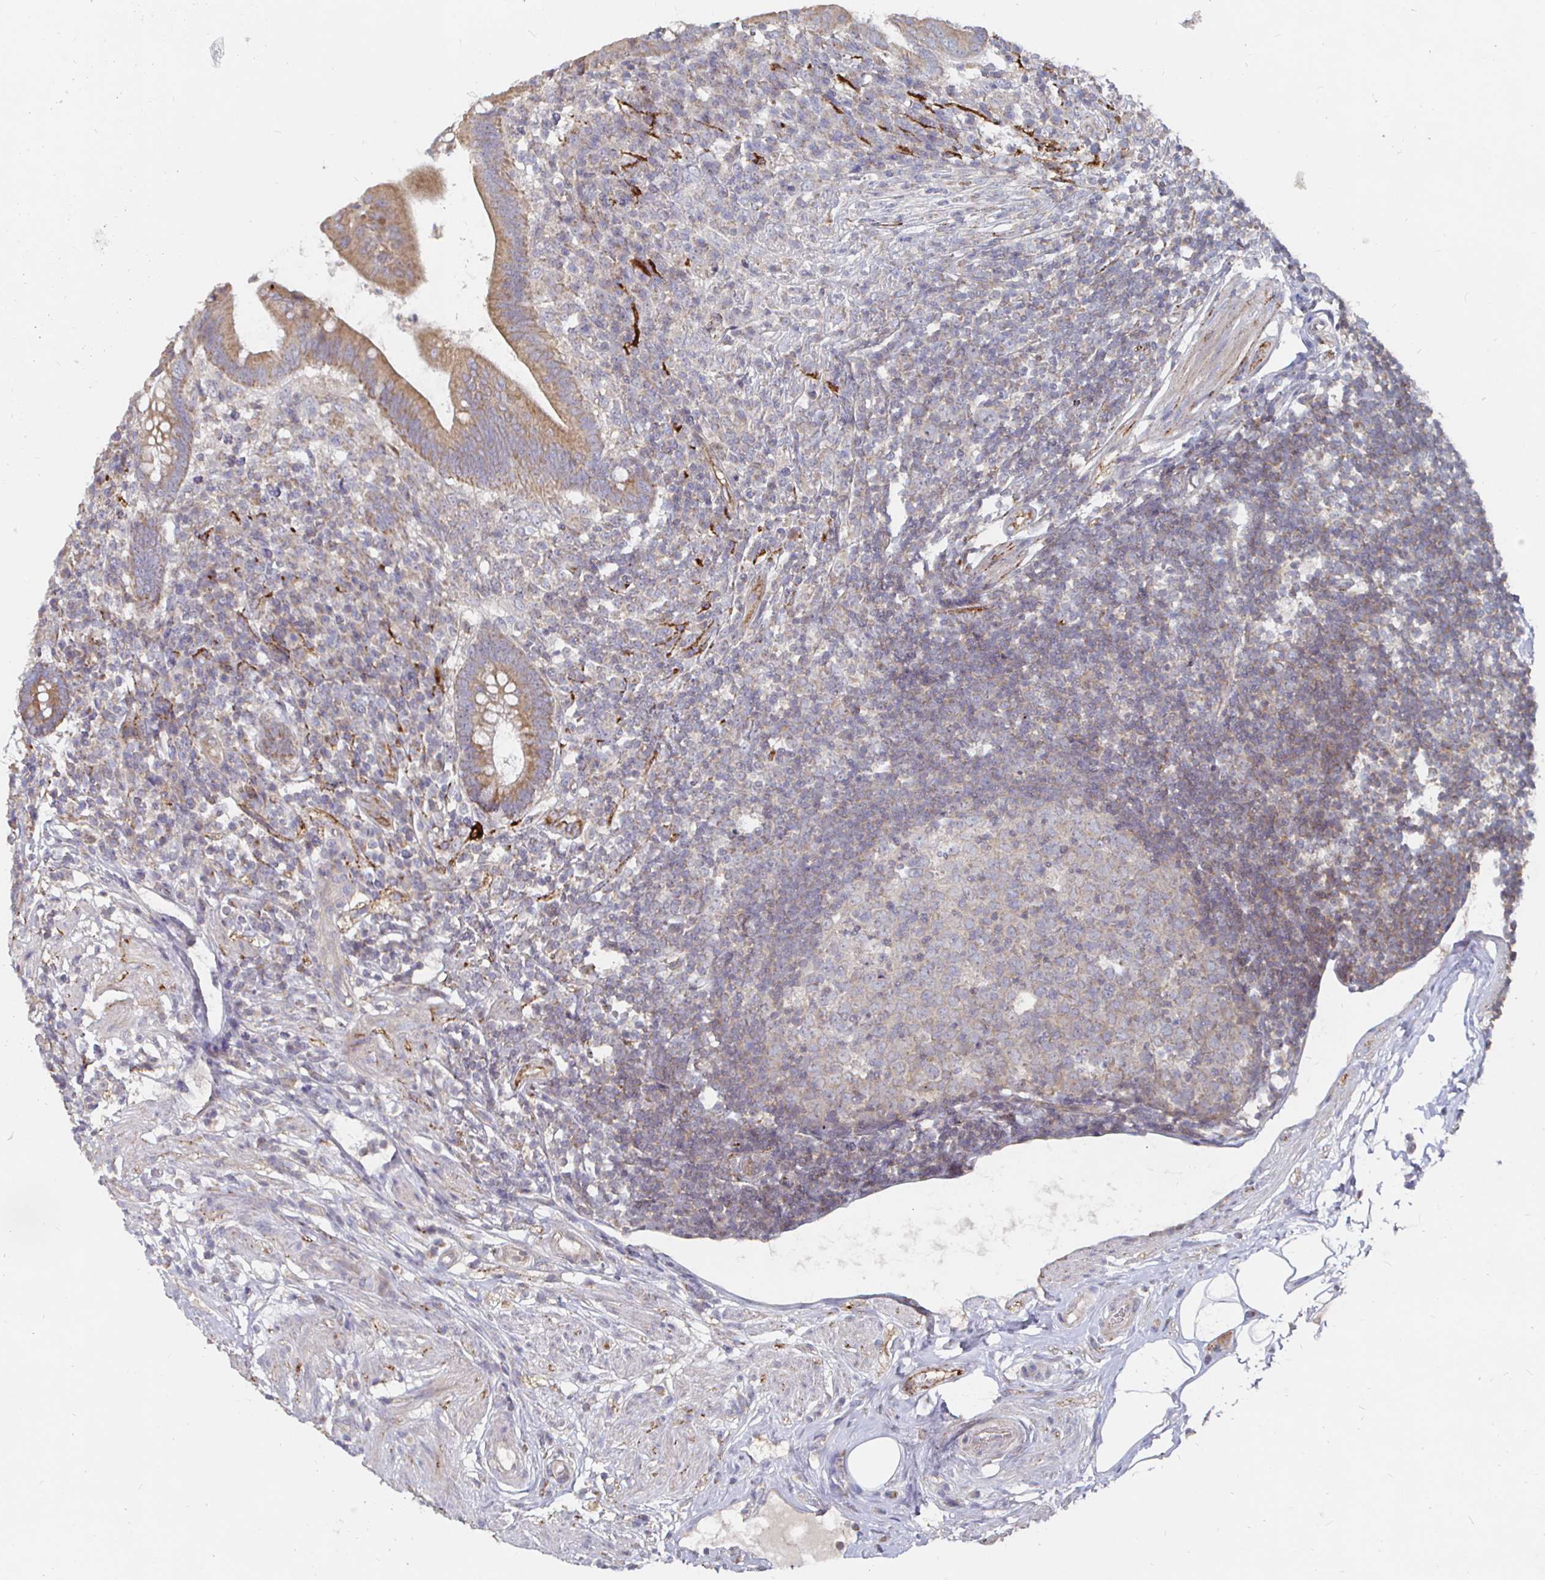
{"staining": {"intensity": "moderate", "quantity": ">75%", "location": "cytoplasmic/membranous"}, "tissue": "appendix", "cell_type": "Glandular cells", "image_type": "normal", "snomed": [{"axis": "morphology", "description": "Normal tissue, NOS"}, {"axis": "topography", "description": "Appendix"}], "caption": "This is an image of immunohistochemistry (IHC) staining of benign appendix, which shows moderate expression in the cytoplasmic/membranous of glandular cells.", "gene": "NRSN1", "patient": {"sex": "female", "age": 56}}